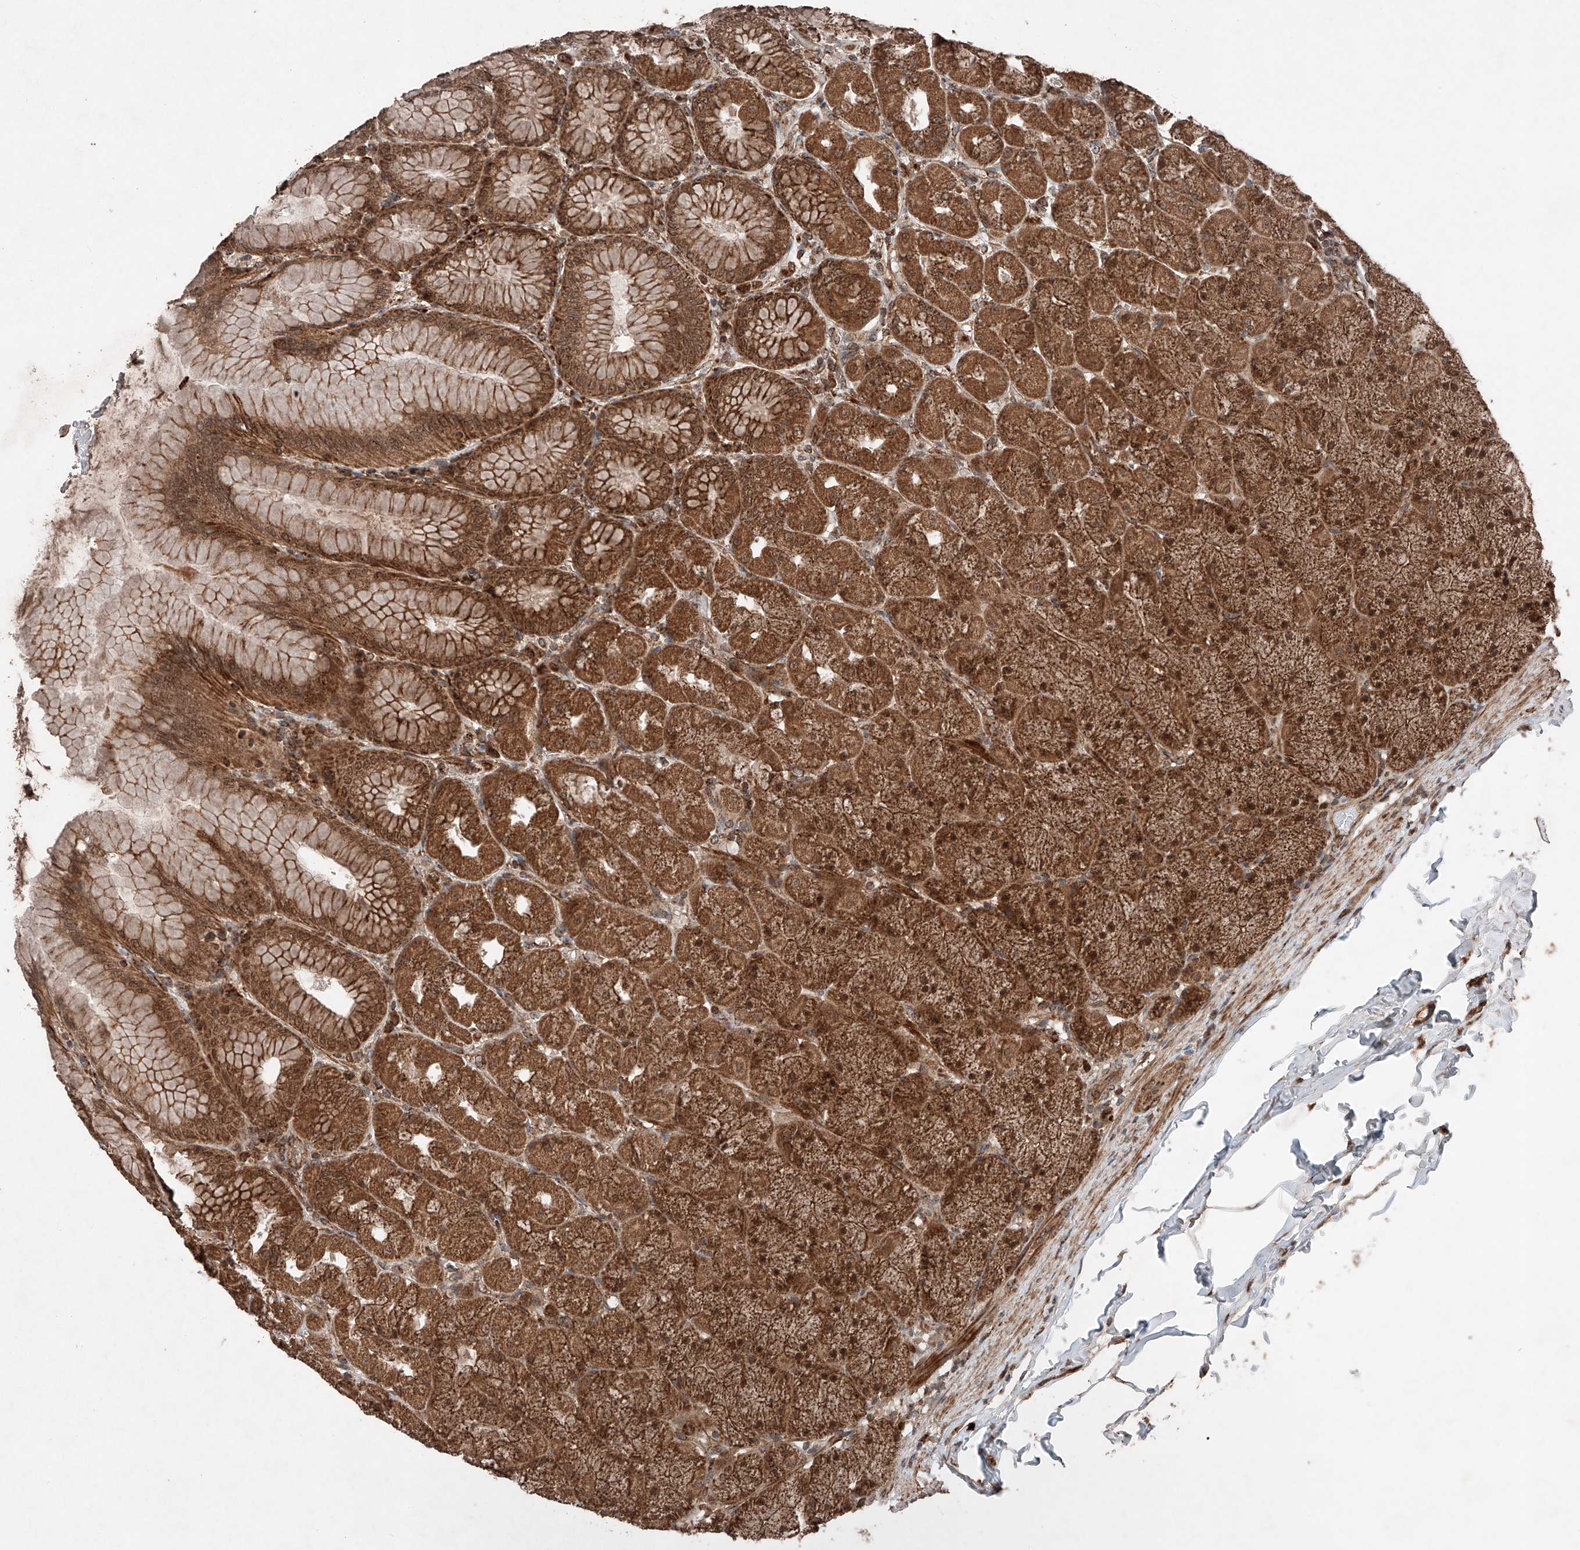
{"staining": {"intensity": "strong", "quantity": ">75%", "location": "cytoplasmic/membranous,nuclear"}, "tissue": "stomach", "cell_type": "Glandular cells", "image_type": "normal", "snomed": [{"axis": "morphology", "description": "Normal tissue, NOS"}, {"axis": "topography", "description": "Stomach, upper"}], "caption": "Immunohistochemistry (IHC) of benign human stomach shows high levels of strong cytoplasmic/membranous,nuclear positivity in about >75% of glandular cells.", "gene": "ZSCAN29", "patient": {"sex": "female", "age": 56}}